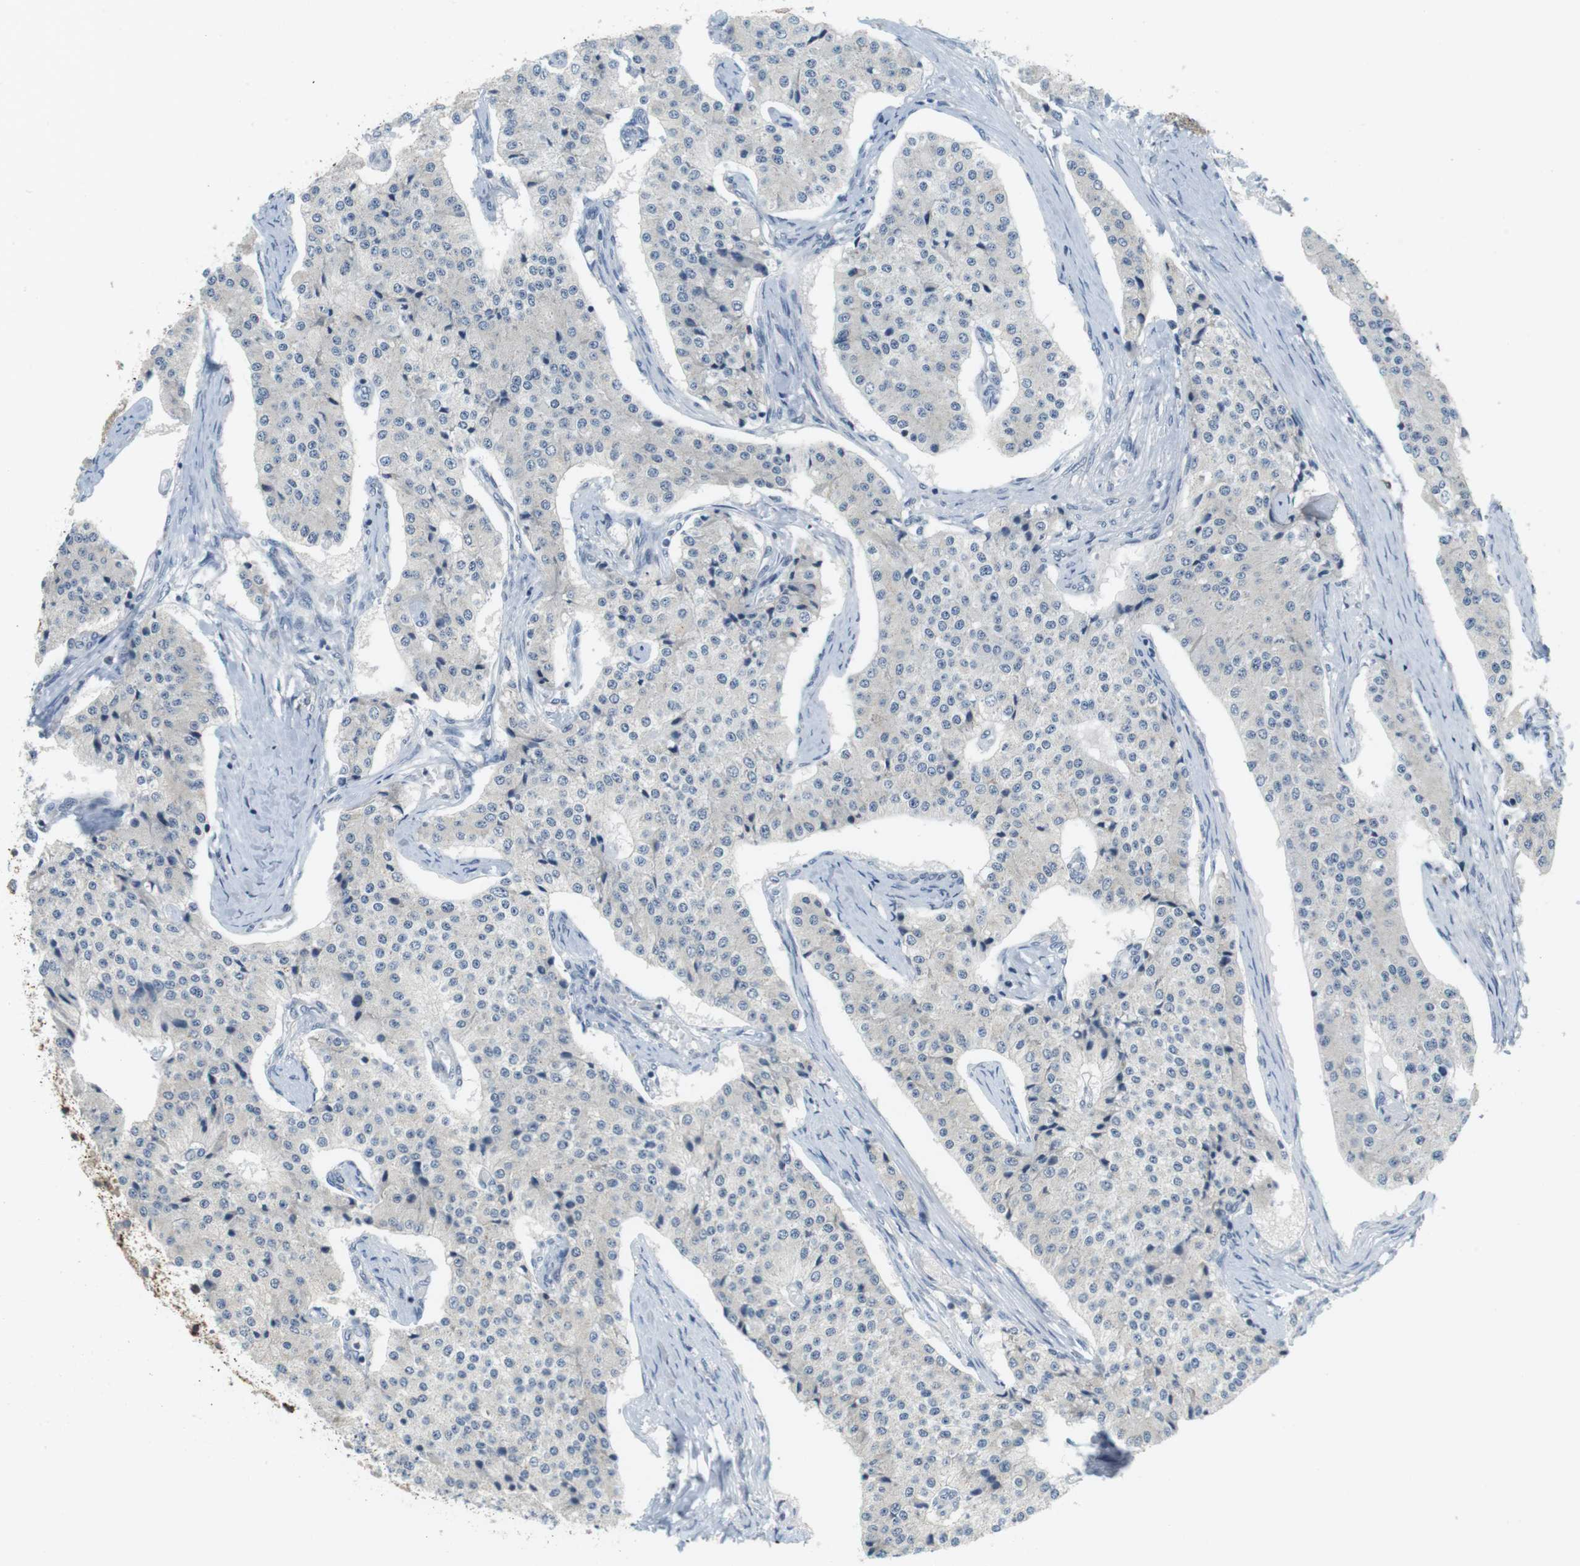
{"staining": {"intensity": "negative", "quantity": "none", "location": "none"}, "tissue": "carcinoid", "cell_type": "Tumor cells", "image_type": "cancer", "snomed": [{"axis": "morphology", "description": "Carcinoid, malignant, NOS"}, {"axis": "topography", "description": "Colon"}], "caption": "An IHC photomicrograph of carcinoid is shown. There is no staining in tumor cells of carcinoid. The staining is performed using DAB (3,3'-diaminobenzidine) brown chromogen with nuclei counter-stained in using hematoxylin.", "gene": "WNT7A", "patient": {"sex": "female", "age": 52}}